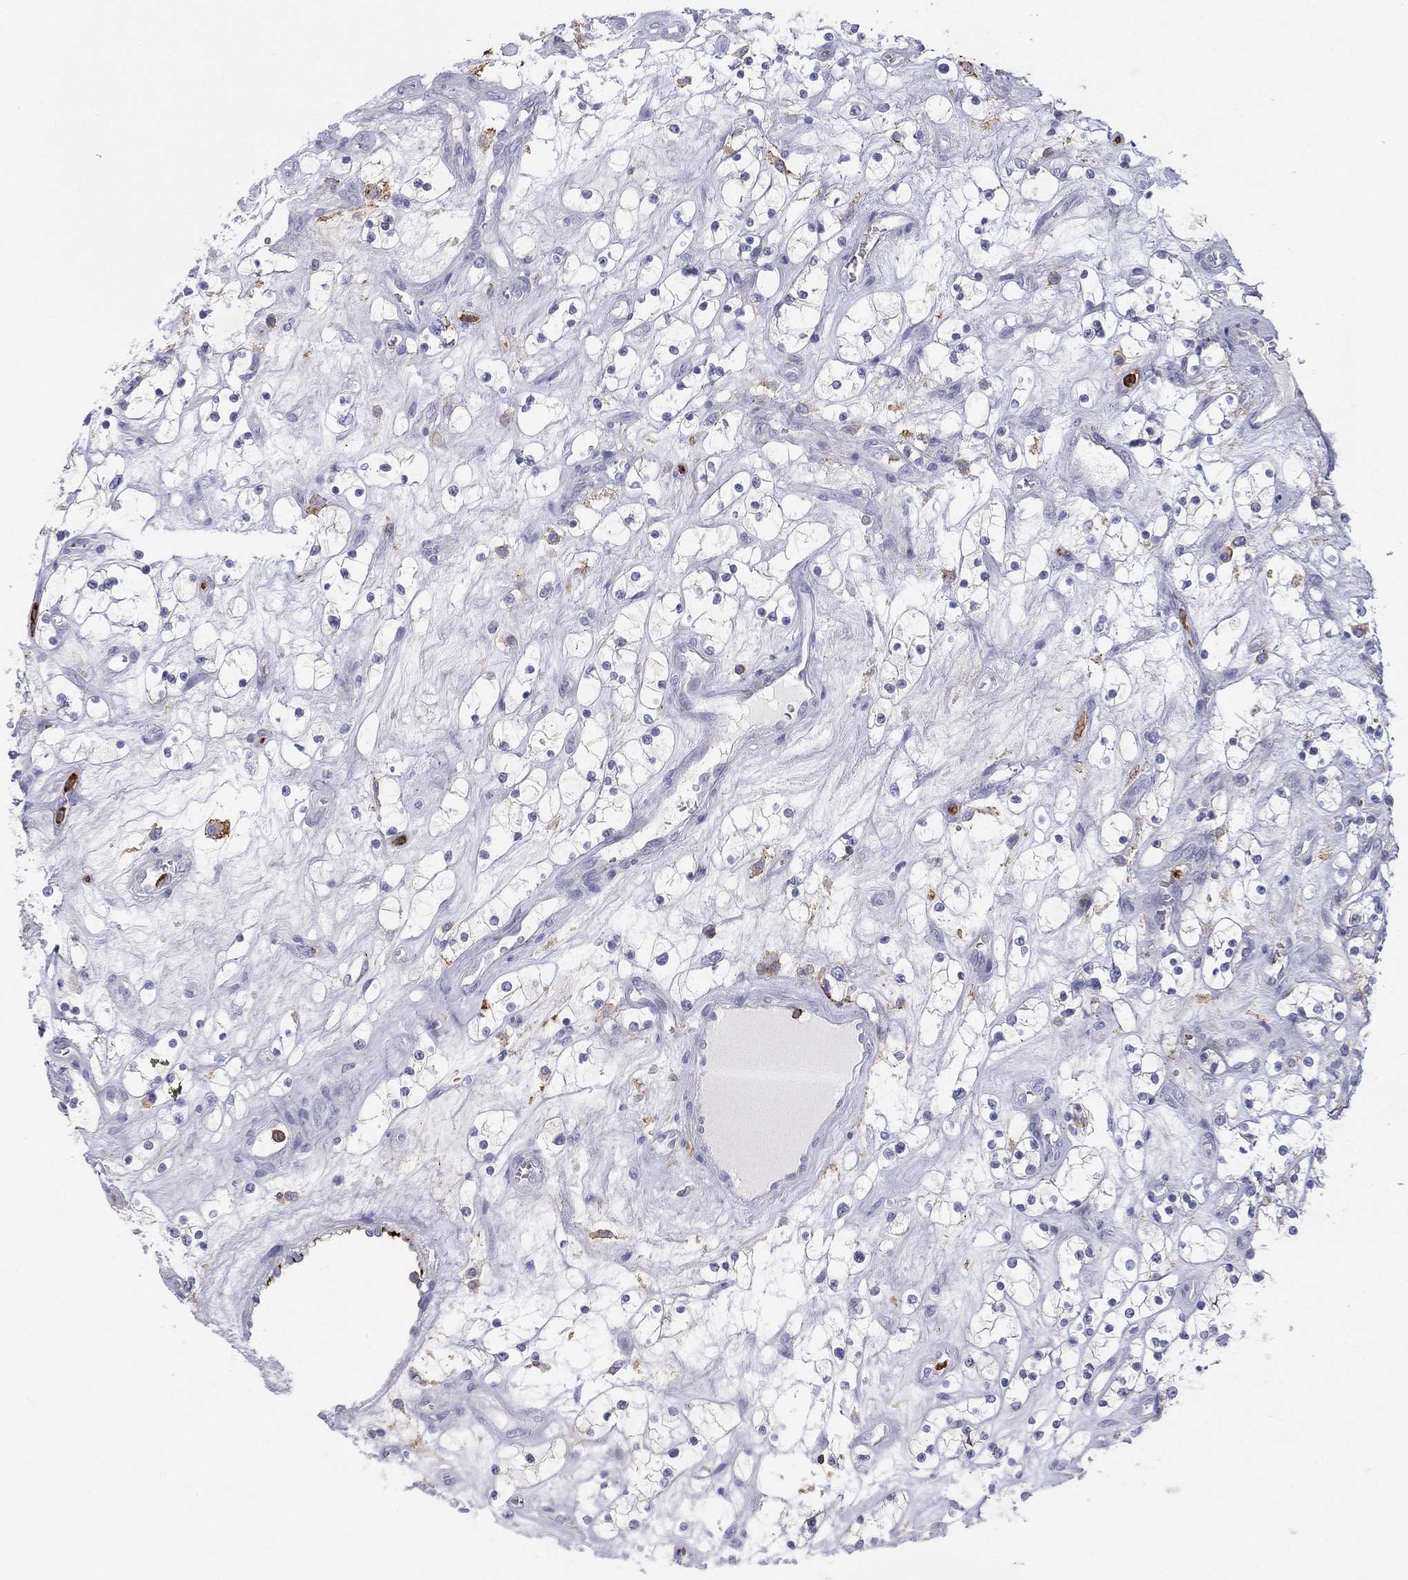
{"staining": {"intensity": "negative", "quantity": "none", "location": "none"}, "tissue": "renal cancer", "cell_type": "Tumor cells", "image_type": "cancer", "snomed": [{"axis": "morphology", "description": "Adenocarcinoma, NOS"}, {"axis": "topography", "description": "Kidney"}], "caption": "This photomicrograph is of adenocarcinoma (renal) stained with IHC to label a protein in brown with the nuclei are counter-stained blue. There is no expression in tumor cells. The staining is performed using DAB (3,3'-diaminobenzidine) brown chromogen with nuclei counter-stained in using hematoxylin.", "gene": "SELPLG", "patient": {"sex": "female", "age": 69}}